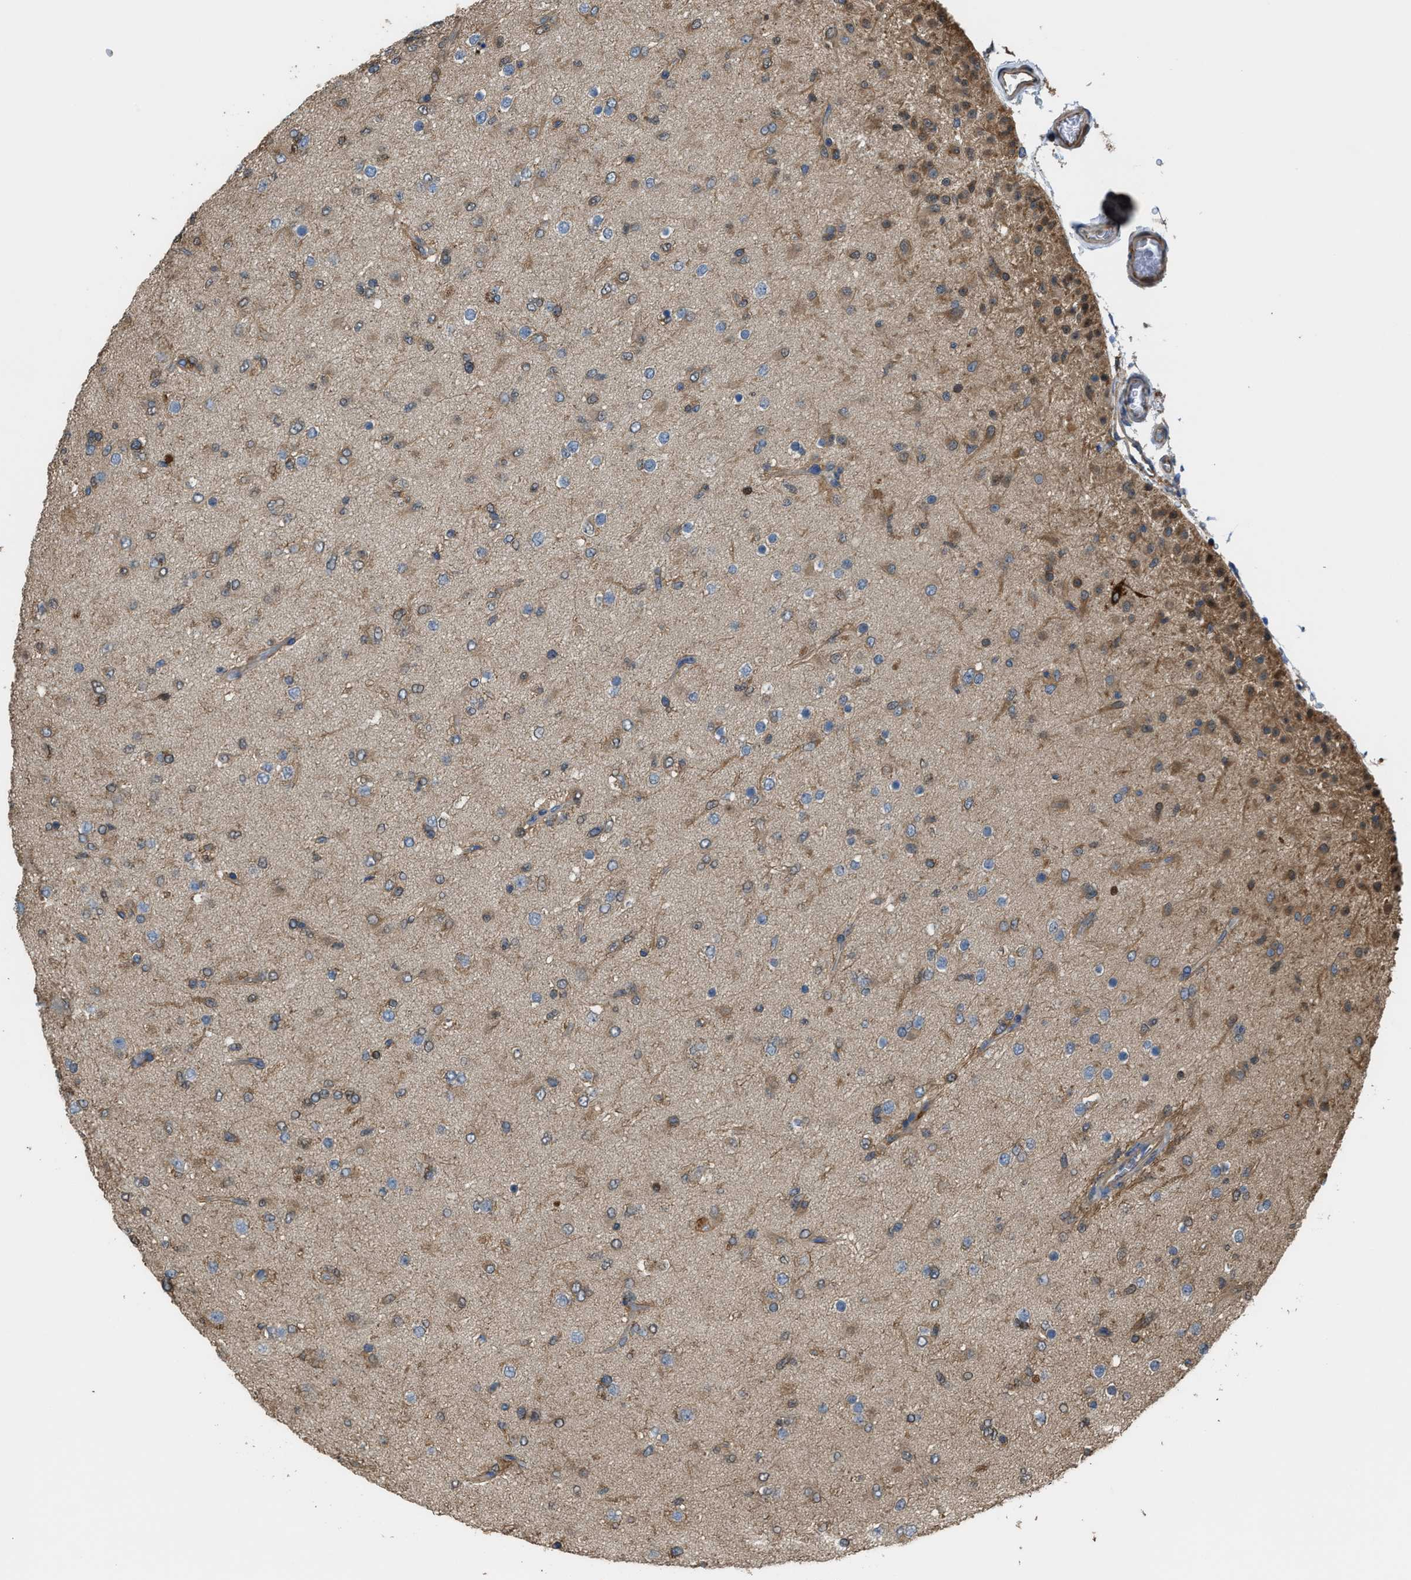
{"staining": {"intensity": "weak", "quantity": "25%-75%", "location": "cytoplasmic/membranous"}, "tissue": "glioma", "cell_type": "Tumor cells", "image_type": "cancer", "snomed": [{"axis": "morphology", "description": "Glioma, malignant, Low grade"}, {"axis": "topography", "description": "Brain"}], "caption": "A micrograph of human glioma stained for a protein reveals weak cytoplasmic/membranous brown staining in tumor cells. Ihc stains the protein in brown and the nuclei are stained blue.", "gene": "ATIC", "patient": {"sex": "male", "age": 65}}